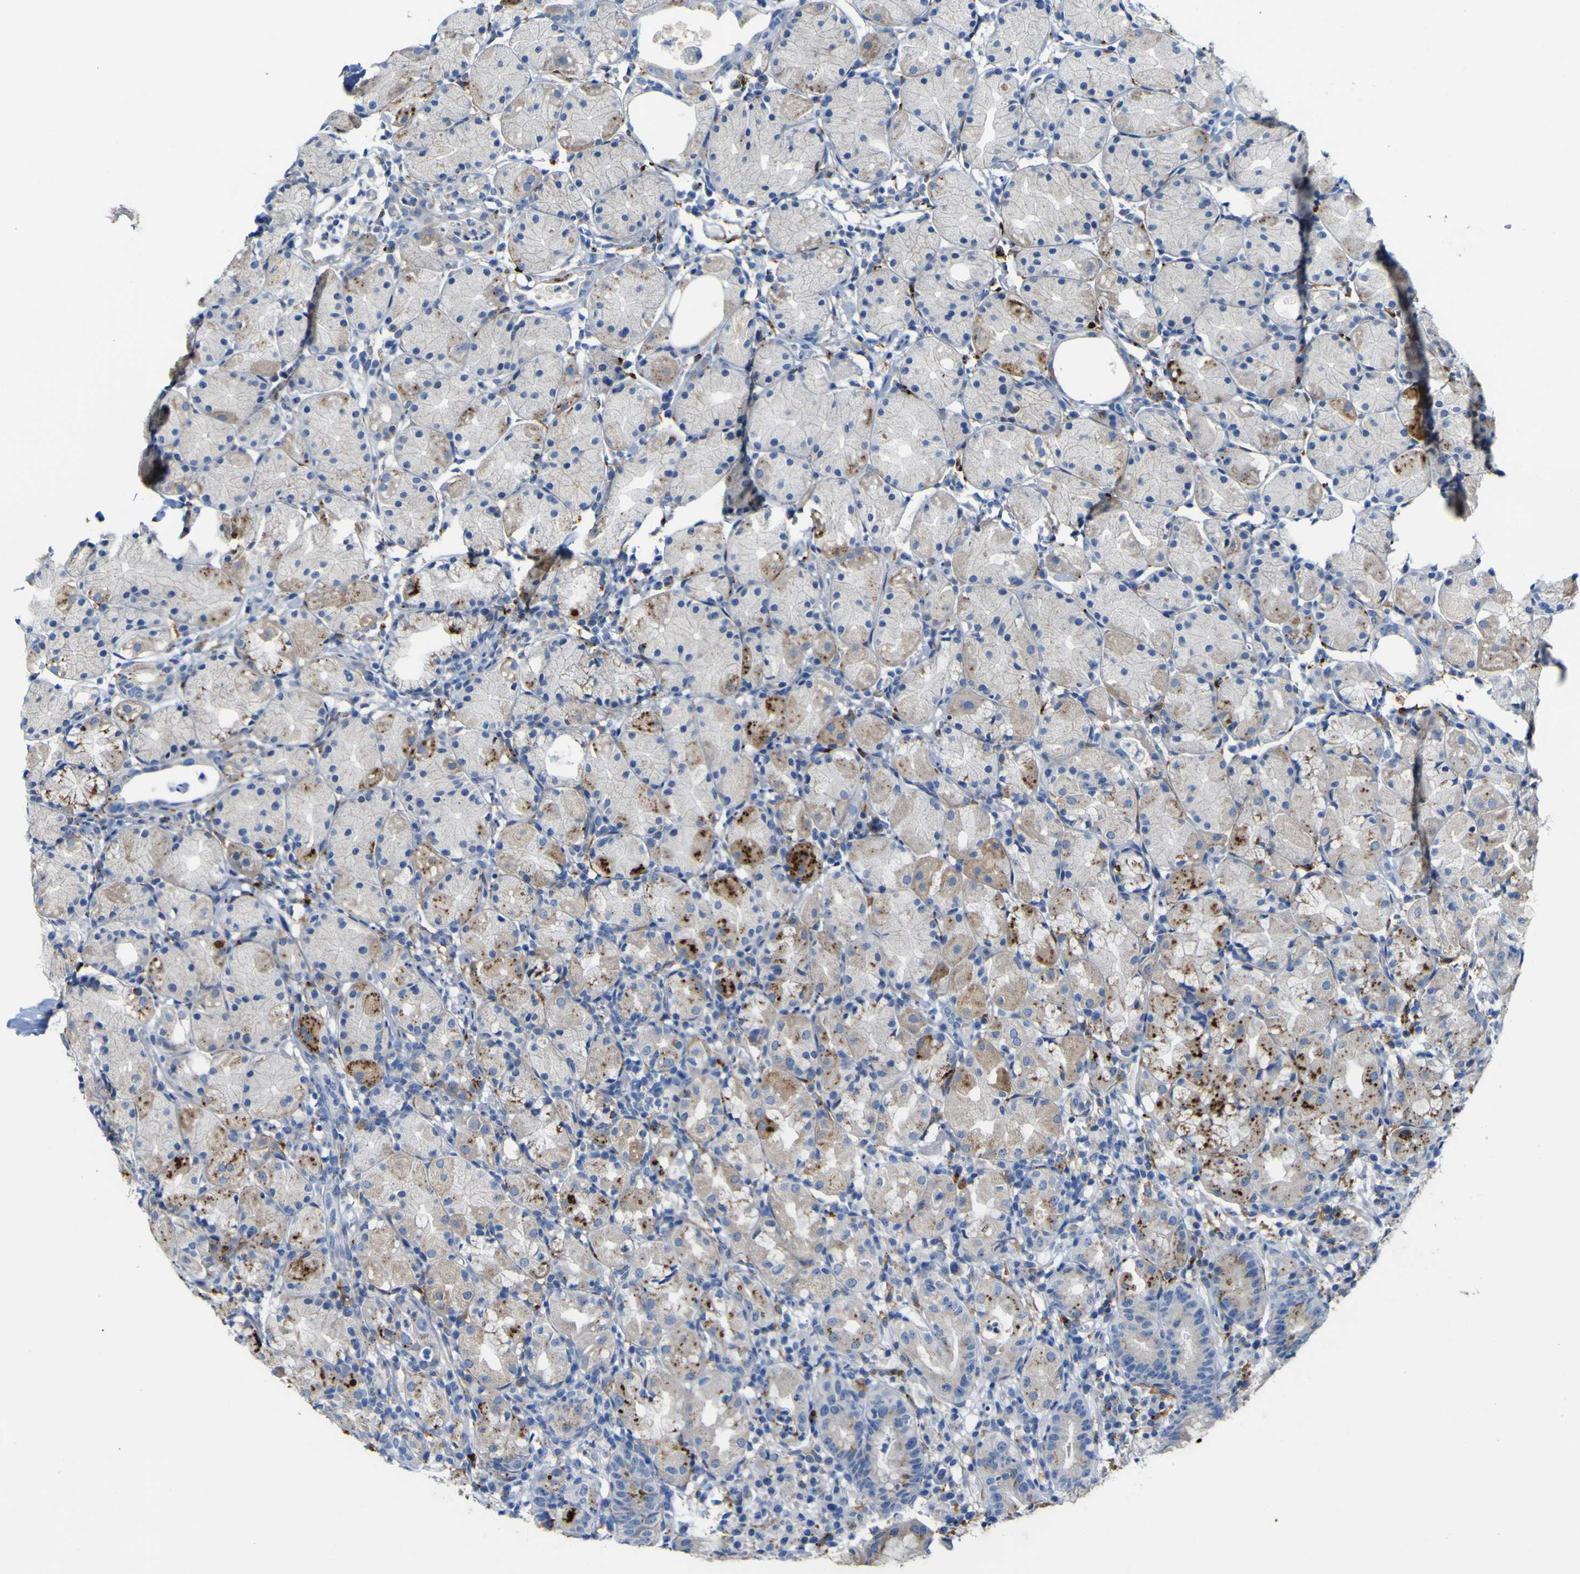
{"staining": {"intensity": "strong", "quantity": "<25%", "location": "cytoplasmic/membranous"}, "tissue": "stomach", "cell_type": "Glandular cells", "image_type": "normal", "snomed": [{"axis": "morphology", "description": "Normal tissue, NOS"}, {"axis": "topography", "description": "Stomach"}, {"axis": "topography", "description": "Stomach, lower"}], "caption": "Benign stomach displays strong cytoplasmic/membranous staining in approximately <25% of glandular cells, visualized by immunohistochemistry. (Stains: DAB (3,3'-diaminobenzidine) in brown, nuclei in blue, Microscopy: brightfield microscopy at high magnification).", "gene": "PTPRF", "patient": {"sex": "female", "age": 75}}